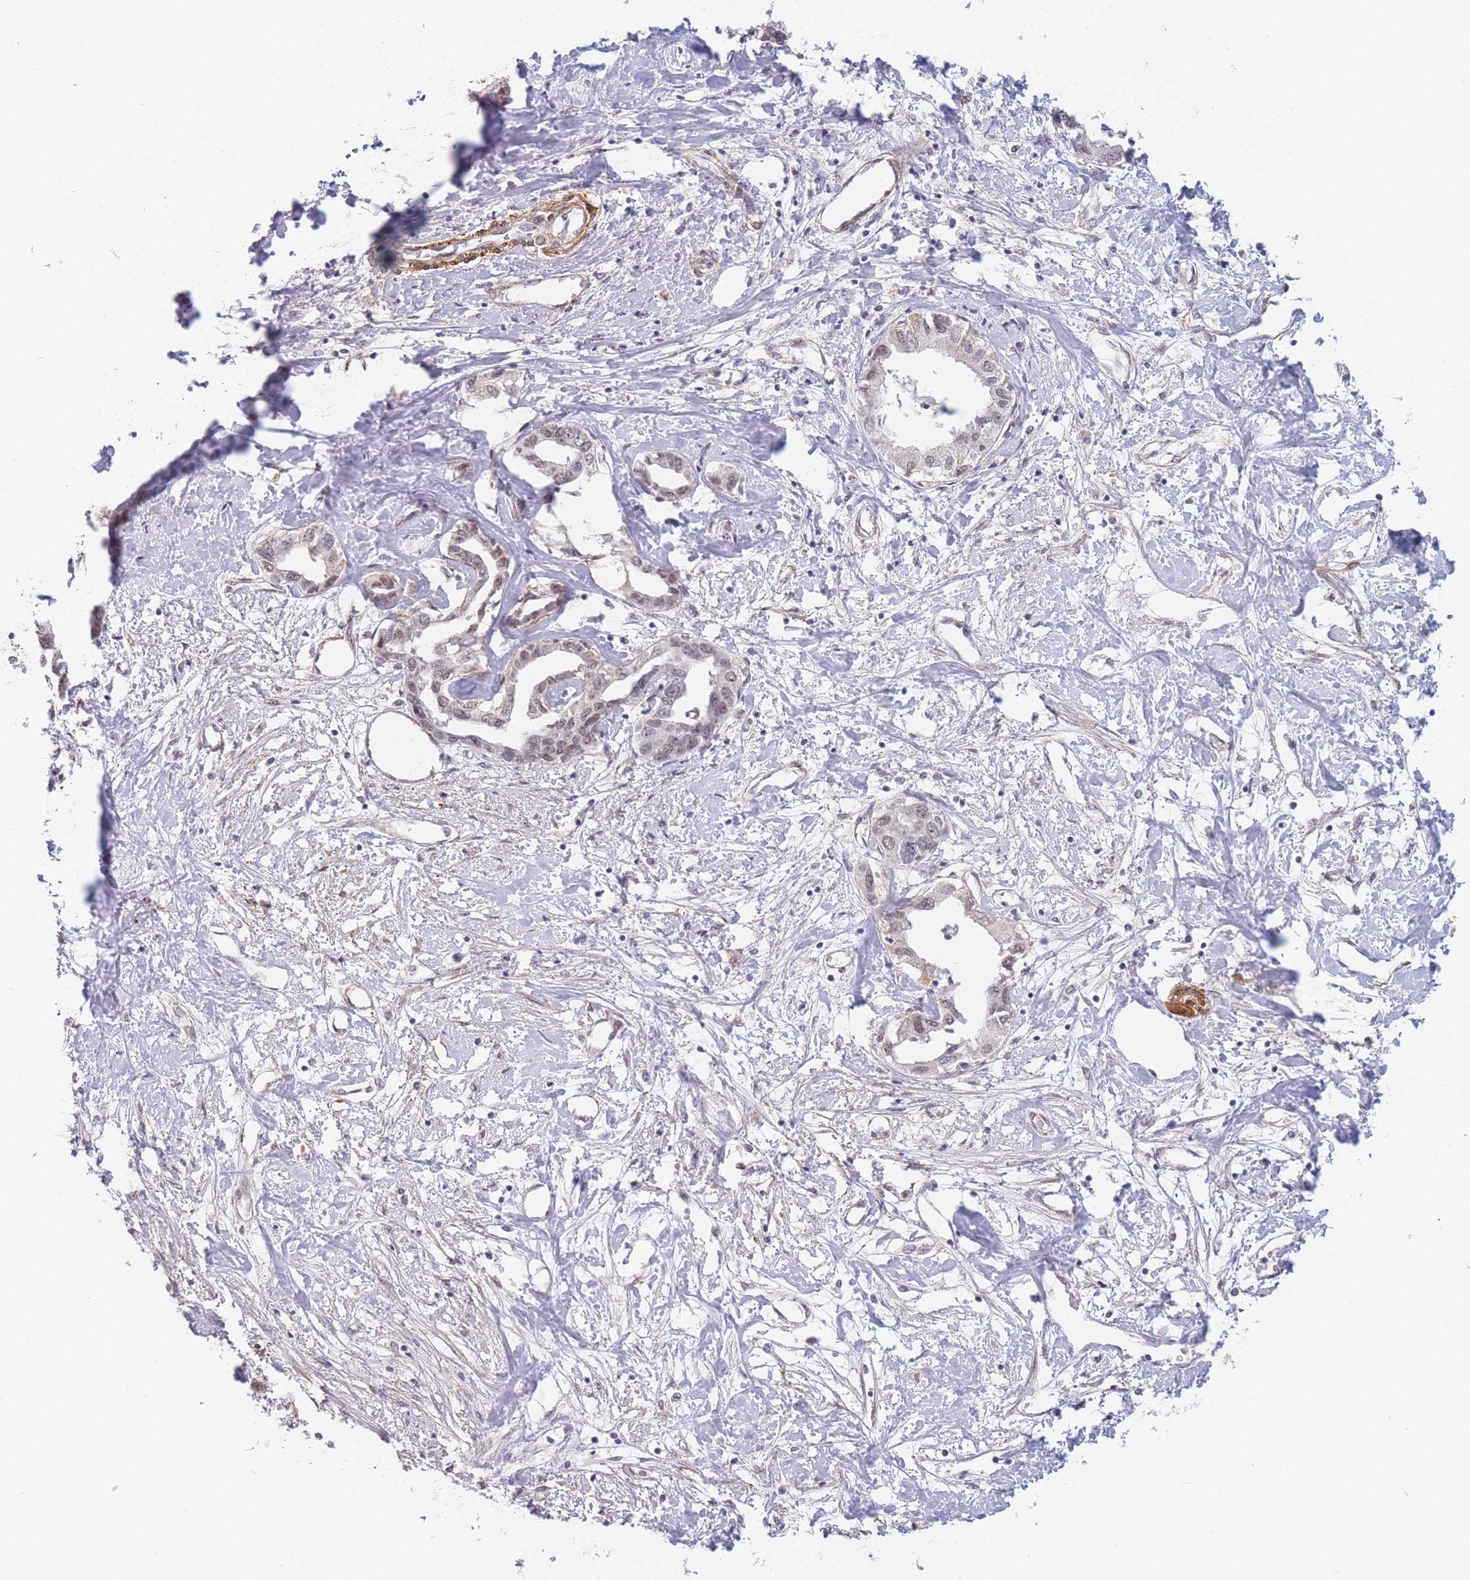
{"staining": {"intensity": "weak", "quantity": "<25%", "location": "nuclear"}, "tissue": "liver cancer", "cell_type": "Tumor cells", "image_type": "cancer", "snomed": [{"axis": "morphology", "description": "Cholangiocarcinoma"}, {"axis": "topography", "description": "Liver"}], "caption": "A high-resolution photomicrograph shows immunohistochemistry (IHC) staining of liver cancer, which shows no significant positivity in tumor cells.", "gene": "SIN3B", "patient": {"sex": "male", "age": 59}}